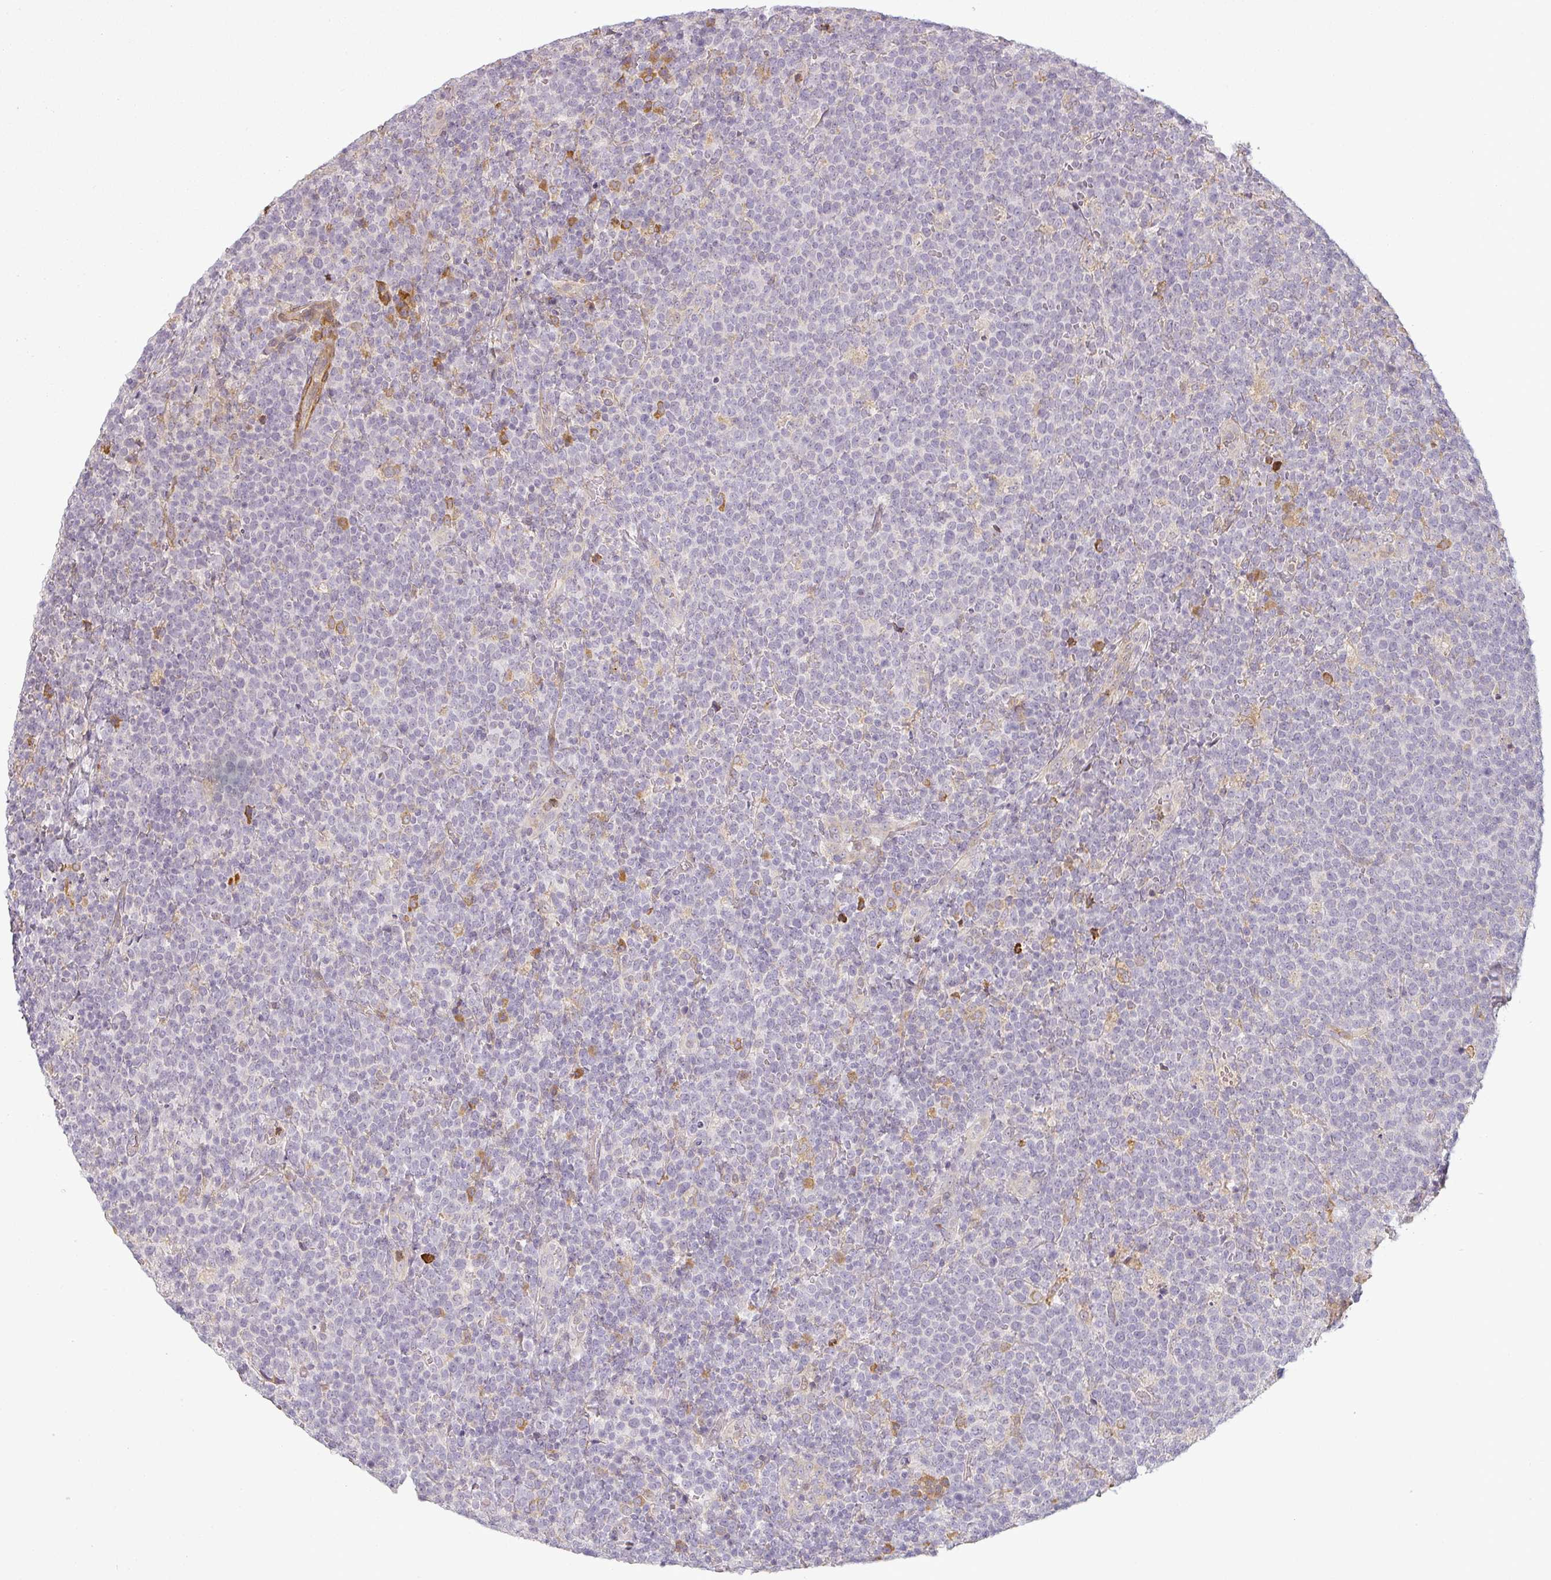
{"staining": {"intensity": "negative", "quantity": "none", "location": "none"}, "tissue": "lymphoma", "cell_type": "Tumor cells", "image_type": "cancer", "snomed": [{"axis": "morphology", "description": "Malignant lymphoma, non-Hodgkin's type, High grade"}, {"axis": "topography", "description": "Lymph node"}], "caption": "DAB immunohistochemical staining of human lymphoma reveals no significant positivity in tumor cells.", "gene": "CCDC144A", "patient": {"sex": "male", "age": 61}}